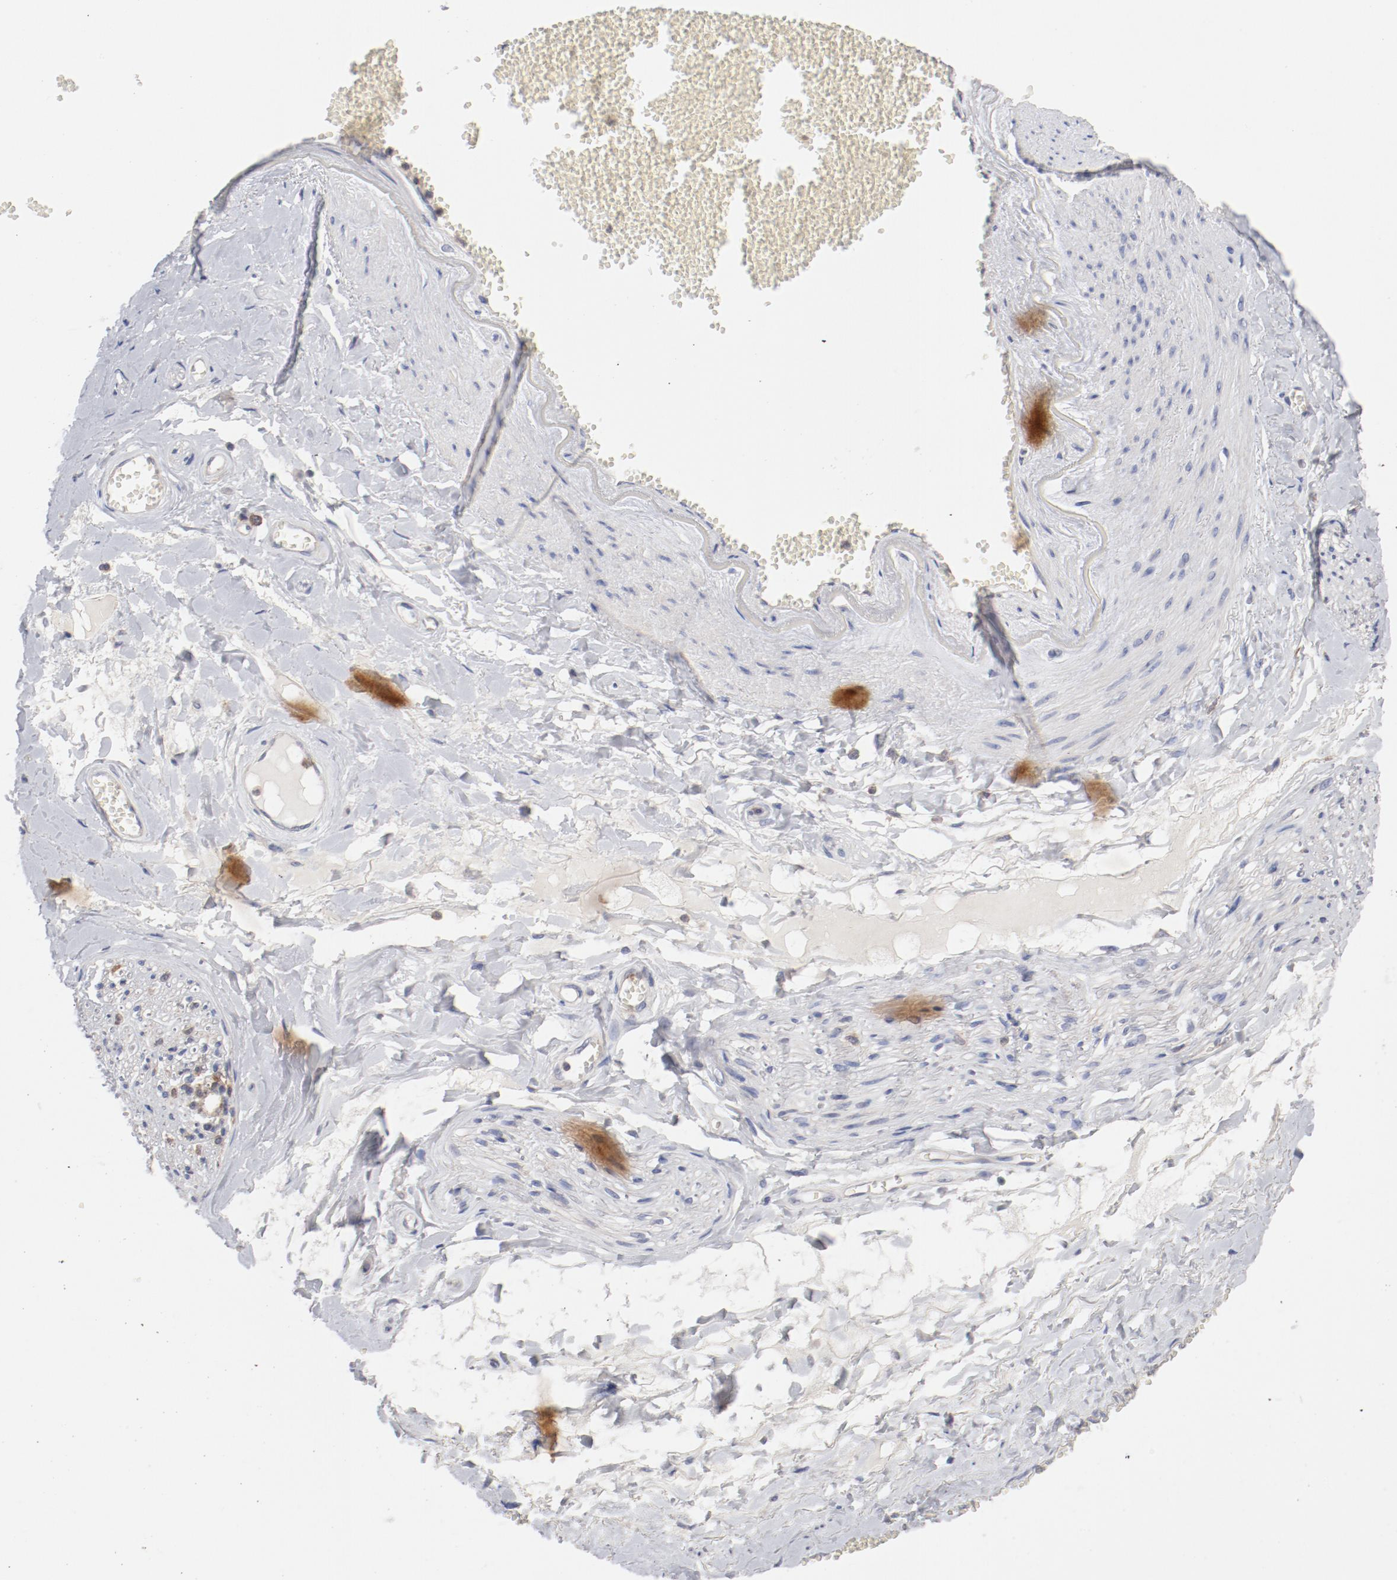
{"staining": {"intensity": "negative", "quantity": "none", "location": "none"}, "tissue": "soft tissue", "cell_type": "Fibroblasts", "image_type": "normal", "snomed": [{"axis": "morphology", "description": "Normal tissue, NOS"}, {"axis": "morphology", "description": "Inflammation, NOS"}, {"axis": "topography", "description": "Salivary gland"}, {"axis": "topography", "description": "Peripheral nerve tissue"}], "caption": "This is a photomicrograph of IHC staining of benign soft tissue, which shows no staining in fibroblasts.", "gene": "CBL", "patient": {"sex": "female", "age": 75}}